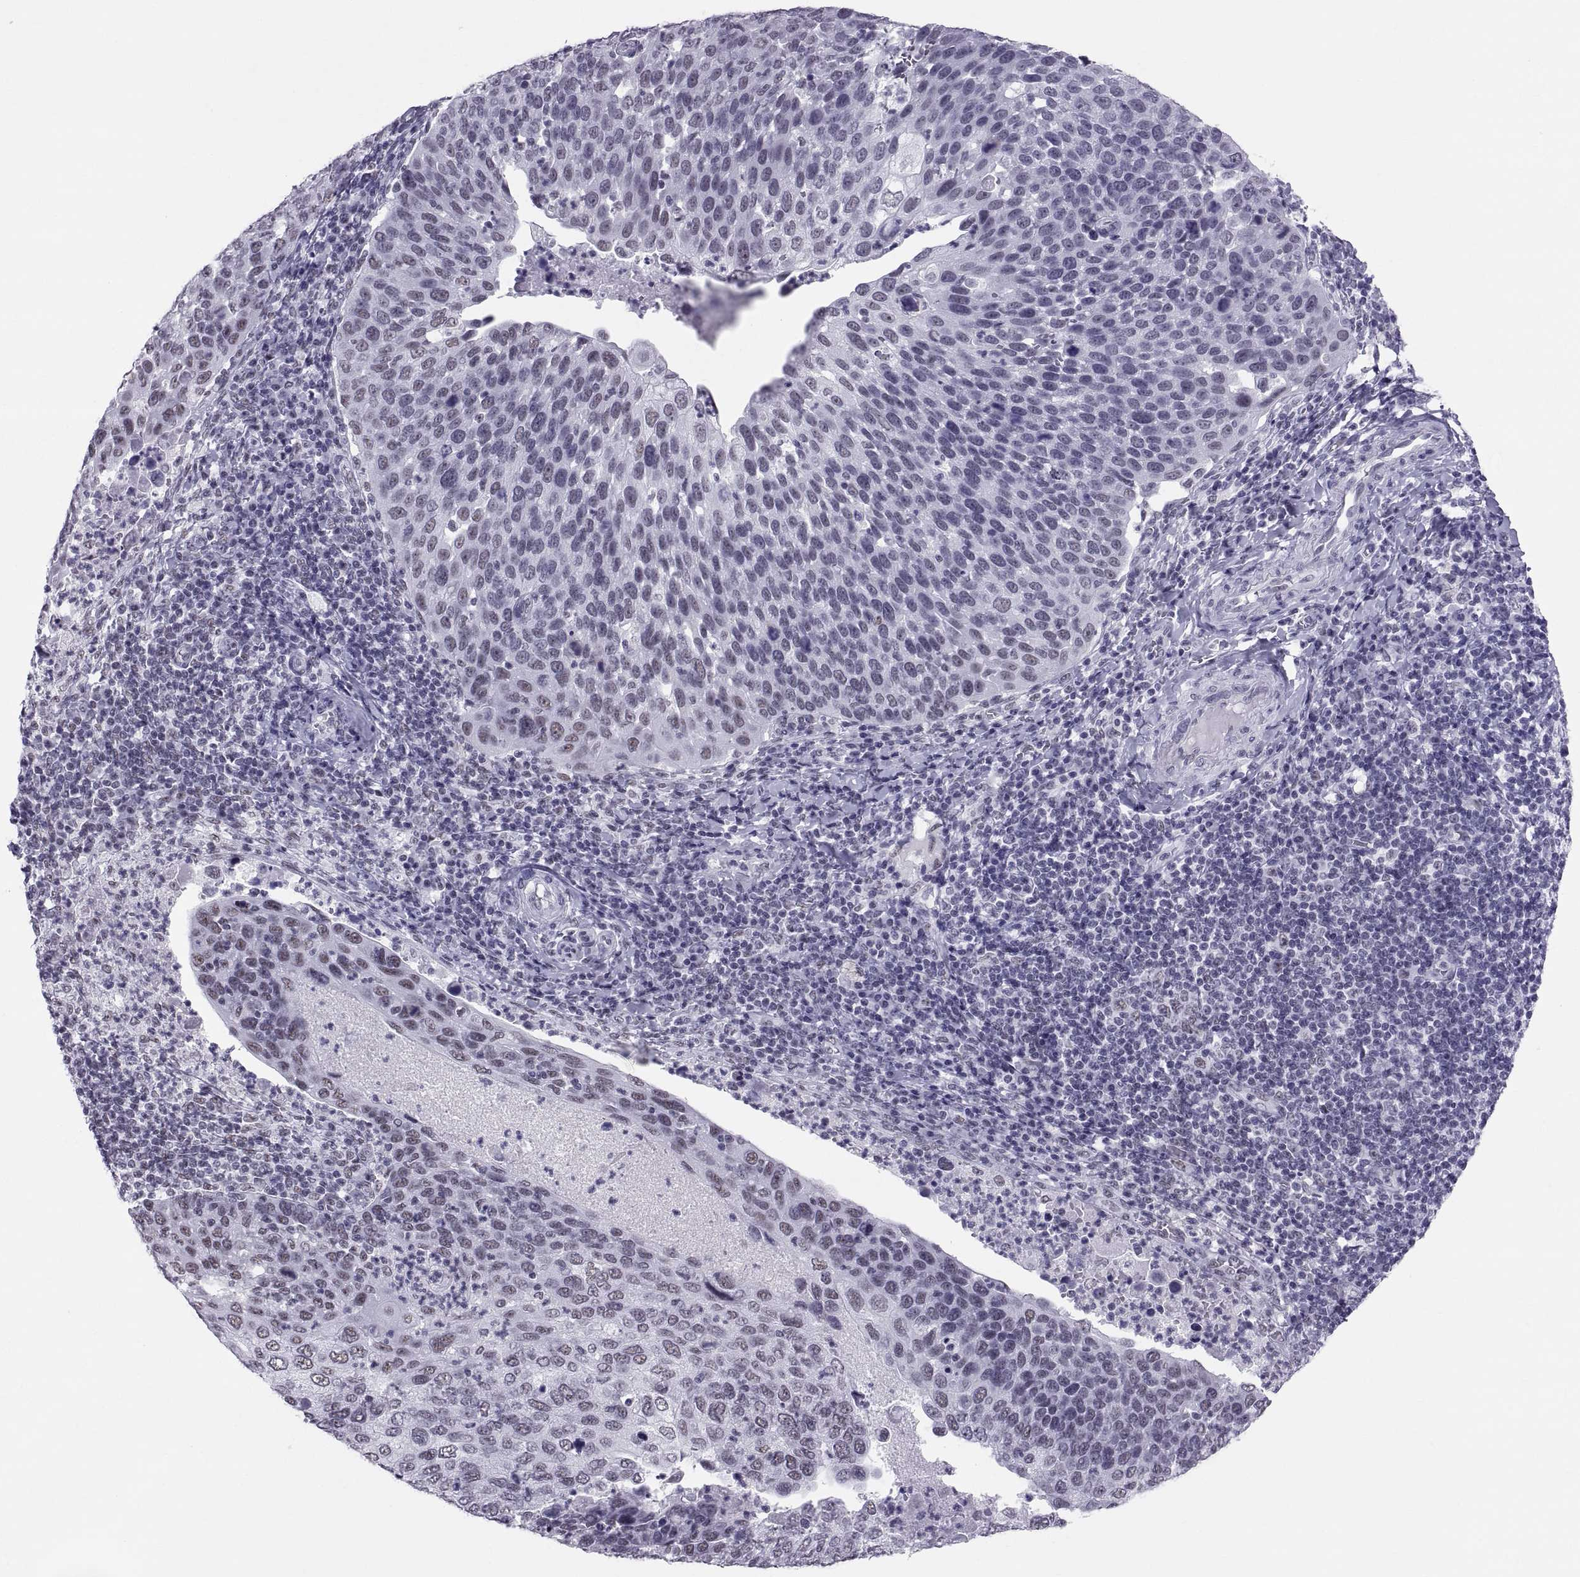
{"staining": {"intensity": "negative", "quantity": "none", "location": "none"}, "tissue": "cervical cancer", "cell_type": "Tumor cells", "image_type": "cancer", "snomed": [{"axis": "morphology", "description": "Squamous cell carcinoma, NOS"}, {"axis": "topography", "description": "Cervix"}], "caption": "Photomicrograph shows no significant protein expression in tumor cells of cervical cancer. Brightfield microscopy of immunohistochemistry stained with DAB (3,3'-diaminobenzidine) (brown) and hematoxylin (blue), captured at high magnification.", "gene": "NEUROD6", "patient": {"sex": "female", "age": 54}}